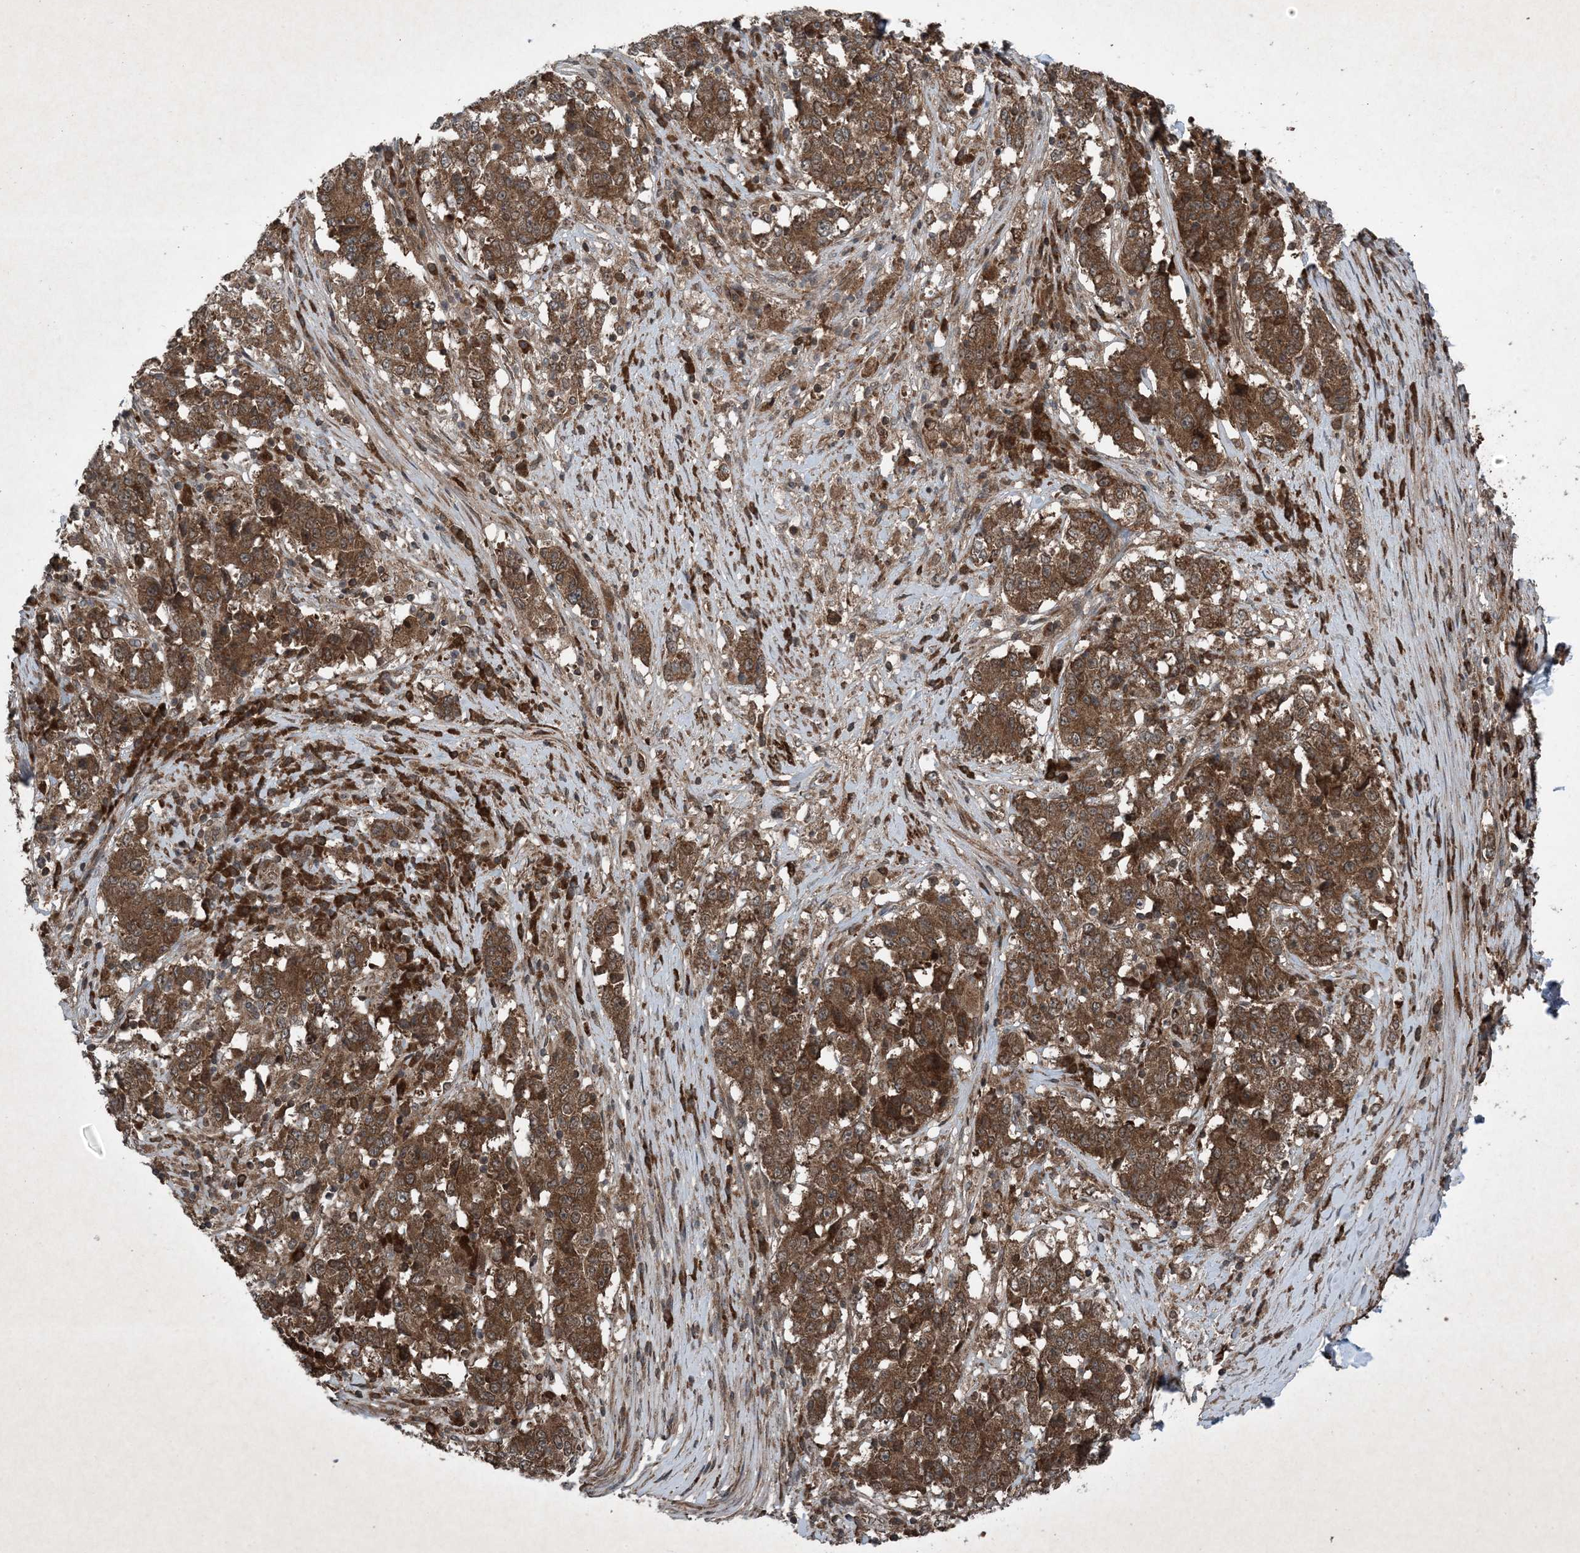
{"staining": {"intensity": "strong", "quantity": ">75%", "location": "cytoplasmic/membranous"}, "tissue": "stomach cancer", "cell_type": "Tumor cells", "image_type": "cancer", "snomed": [{"axis": "morphology", "description": "Adenocarcinoma, NOS"}, {"axis": "topography", "description": "Stomach"}], "caption": "Immunohistochemistry image of human adenocarcinoma (stomach) stained for a protein (brown), which shows high levels of strong cytoplasmic/membranous staining in about >75% of tumor cells.", "gene": "GNG5", "patient": {"sex": "male", "age": 59}}